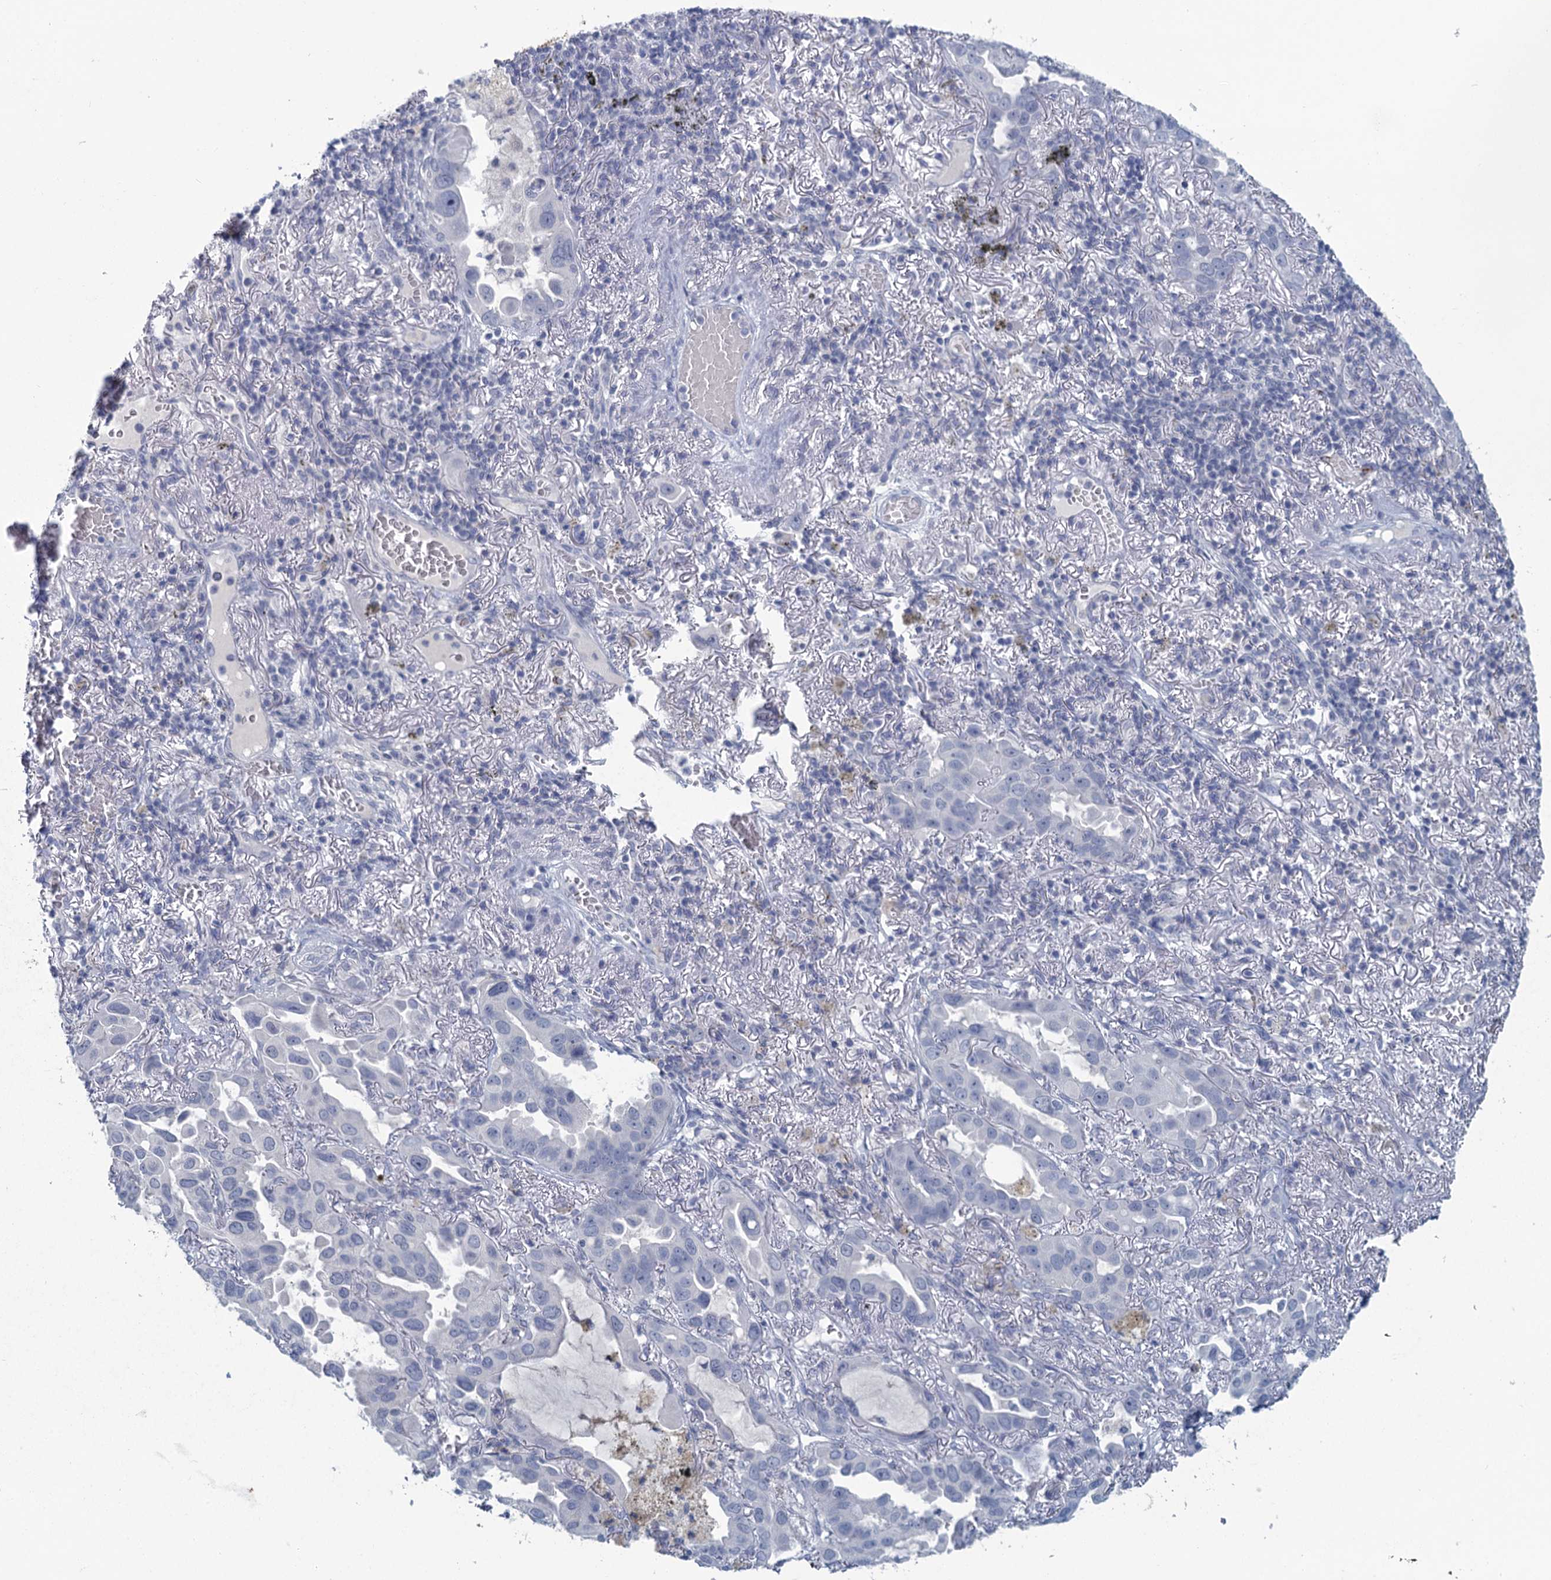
{"staining": {"intensity": "negative", "quantity": "none", "location": "none"}, "tissue": "lung cancer", "cell_type": "Tumor cells", "image_type": "cancer", "snomed": [{"axis": "morphology", "description": "Adenocarcinoma, NOS"}, {"axis": "topography", "description": "Lung"}], "caption": "A micrograph of lung cancer (adenocarcinoma) stained for a protein exhibits no brown staining in tumor cells. The staining is performed using DAB (3,3'-diaminobenzidine) brown chromogen with nuclei counter-stained in using hematoxylin.", "gene": "CHGA", "patient": {"sex": "male", "age": 64}}